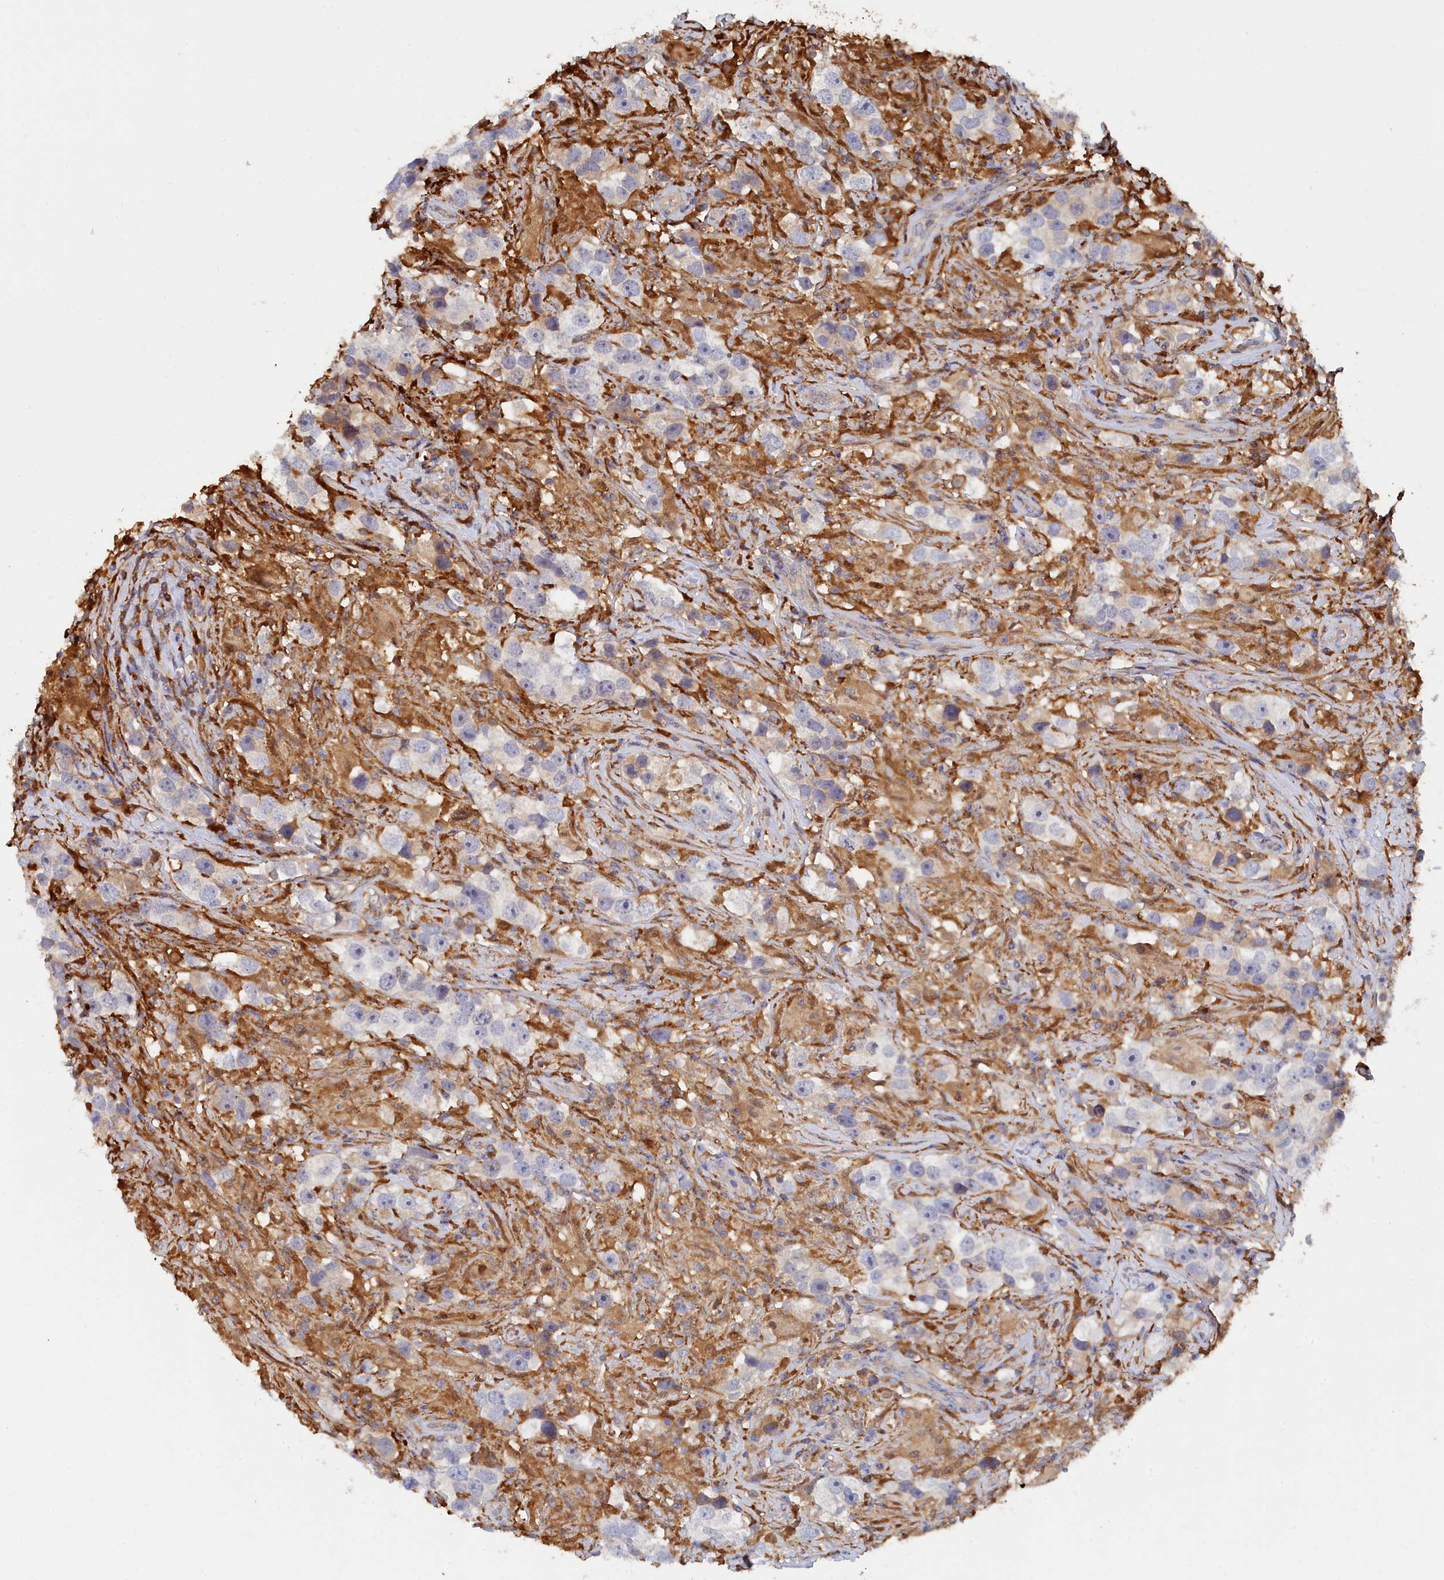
{"staining": {"intensity": "negative", "quantity": "none", "location": "none"}, "tissue": "testis cancer", "cell_type": "Tumor cells", "image_type": "cancer", "snomed": [{"axis": "morphology", "description": "Seminoma, NOS"}, {"axis": "topography", "description": "Testis"}], "caption": "Tumor cells are negative for protein expression in human testis cancer (seminoma). The staining is performed using DAB brown chromogen with nuclei counter-stained in using hematoxylin.", "gene": "SPATA5L1", "patient": {"sex": "male", "age": 49}}